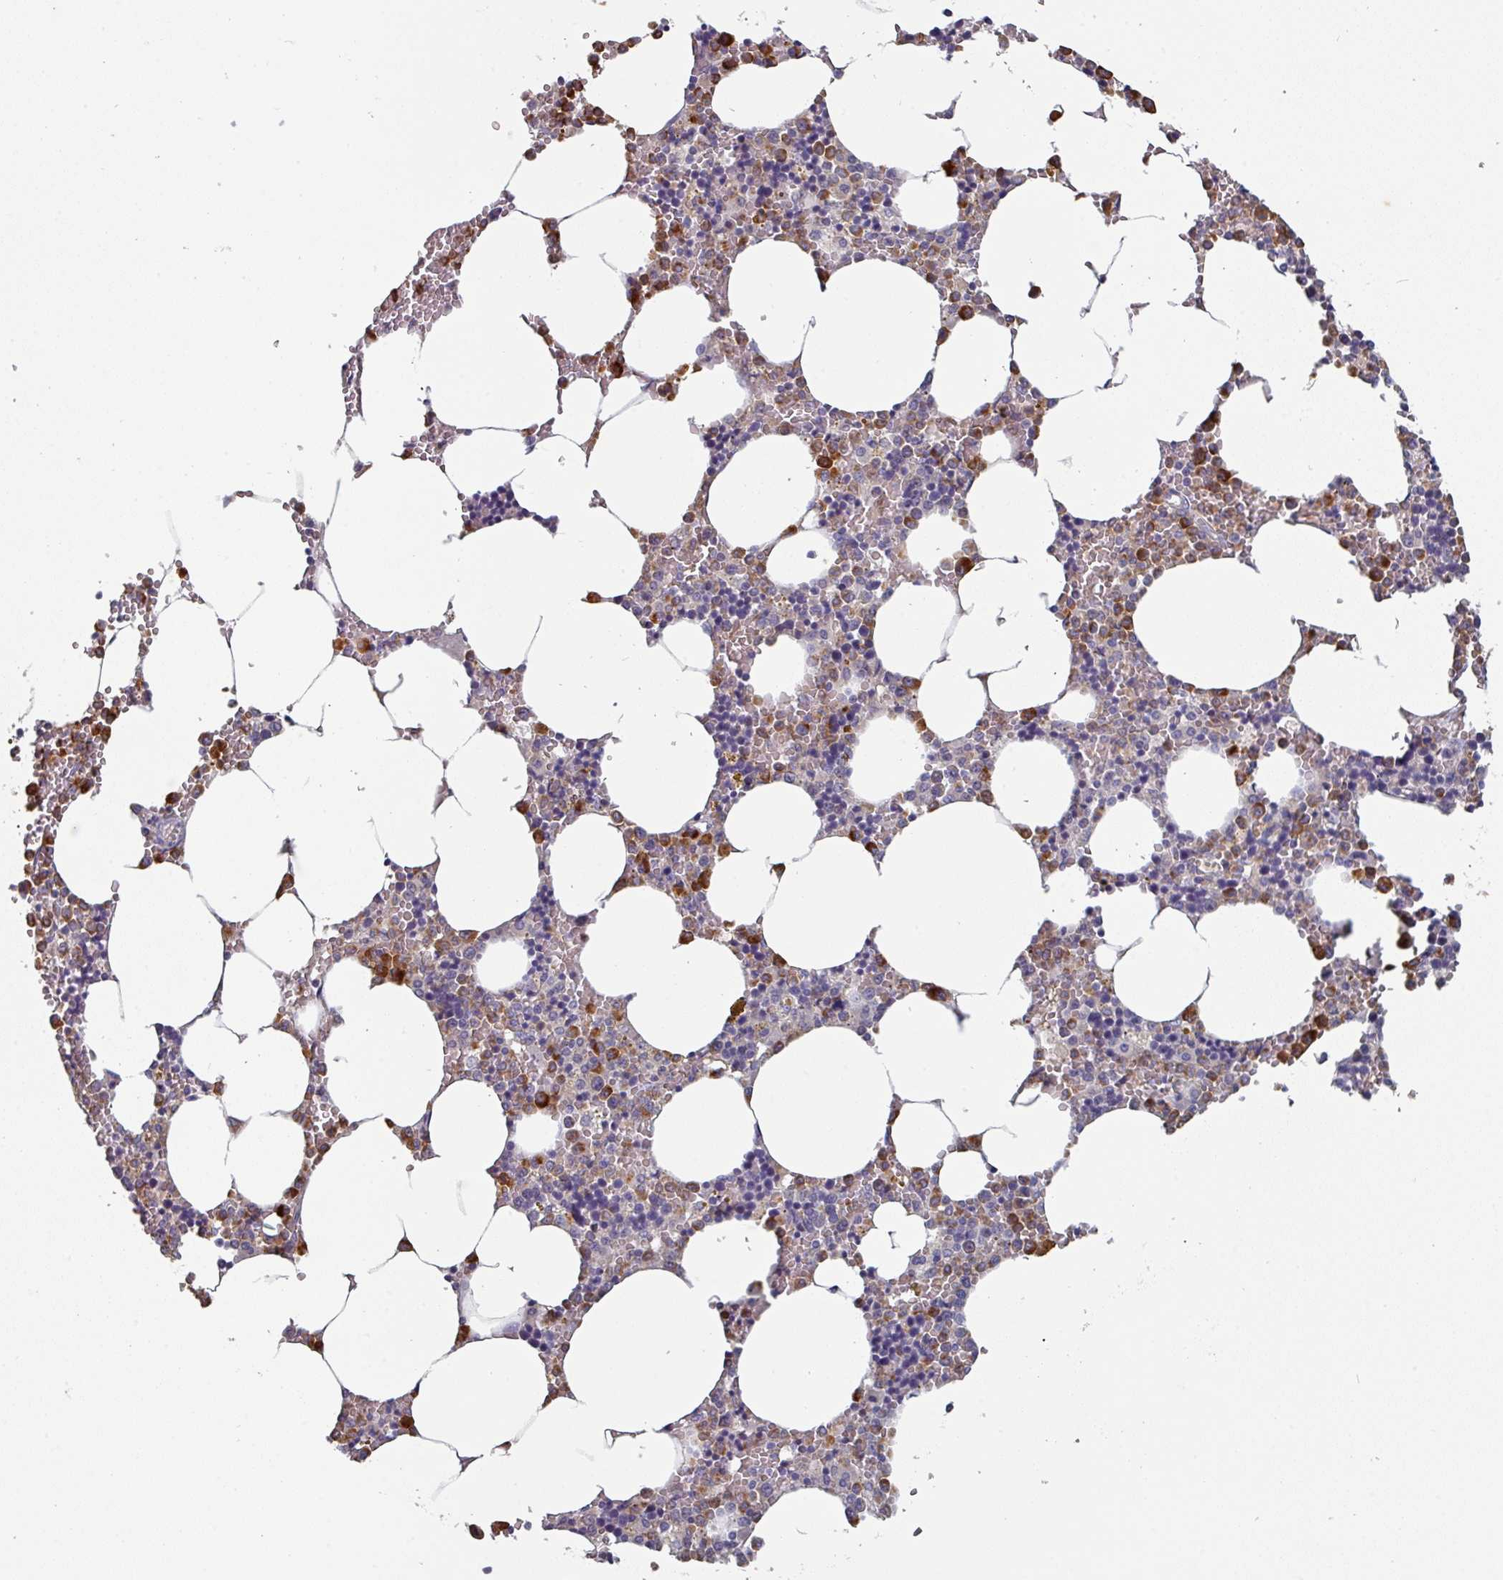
{"staining": {"intensity": "moderate", "quantity": "25%-75%", "location": "cytoplasmic/membranous"}, "tissue": "bone marrow", "cell_type": "Hematopoietic cells", "image_type": "normal", "snomed": [{"axis": "morphology", "description": "Normal tissue, NOS"}, {"axis": "topography", "description": "Bone marrow"}], "caption": "A photomicrograph of human bone marrow stained for a protein displays moderate cytoplasmic/membranous brown staining in hematopoietic cells. The staining was performed using DAB (3,3'-diaminobenzidine), with brown indicating positive protein expression. Nuclei are stained blue with hematoxylin.", "gene": "PRAMEF7", "patient": {"sex": "male", "age": 70}}